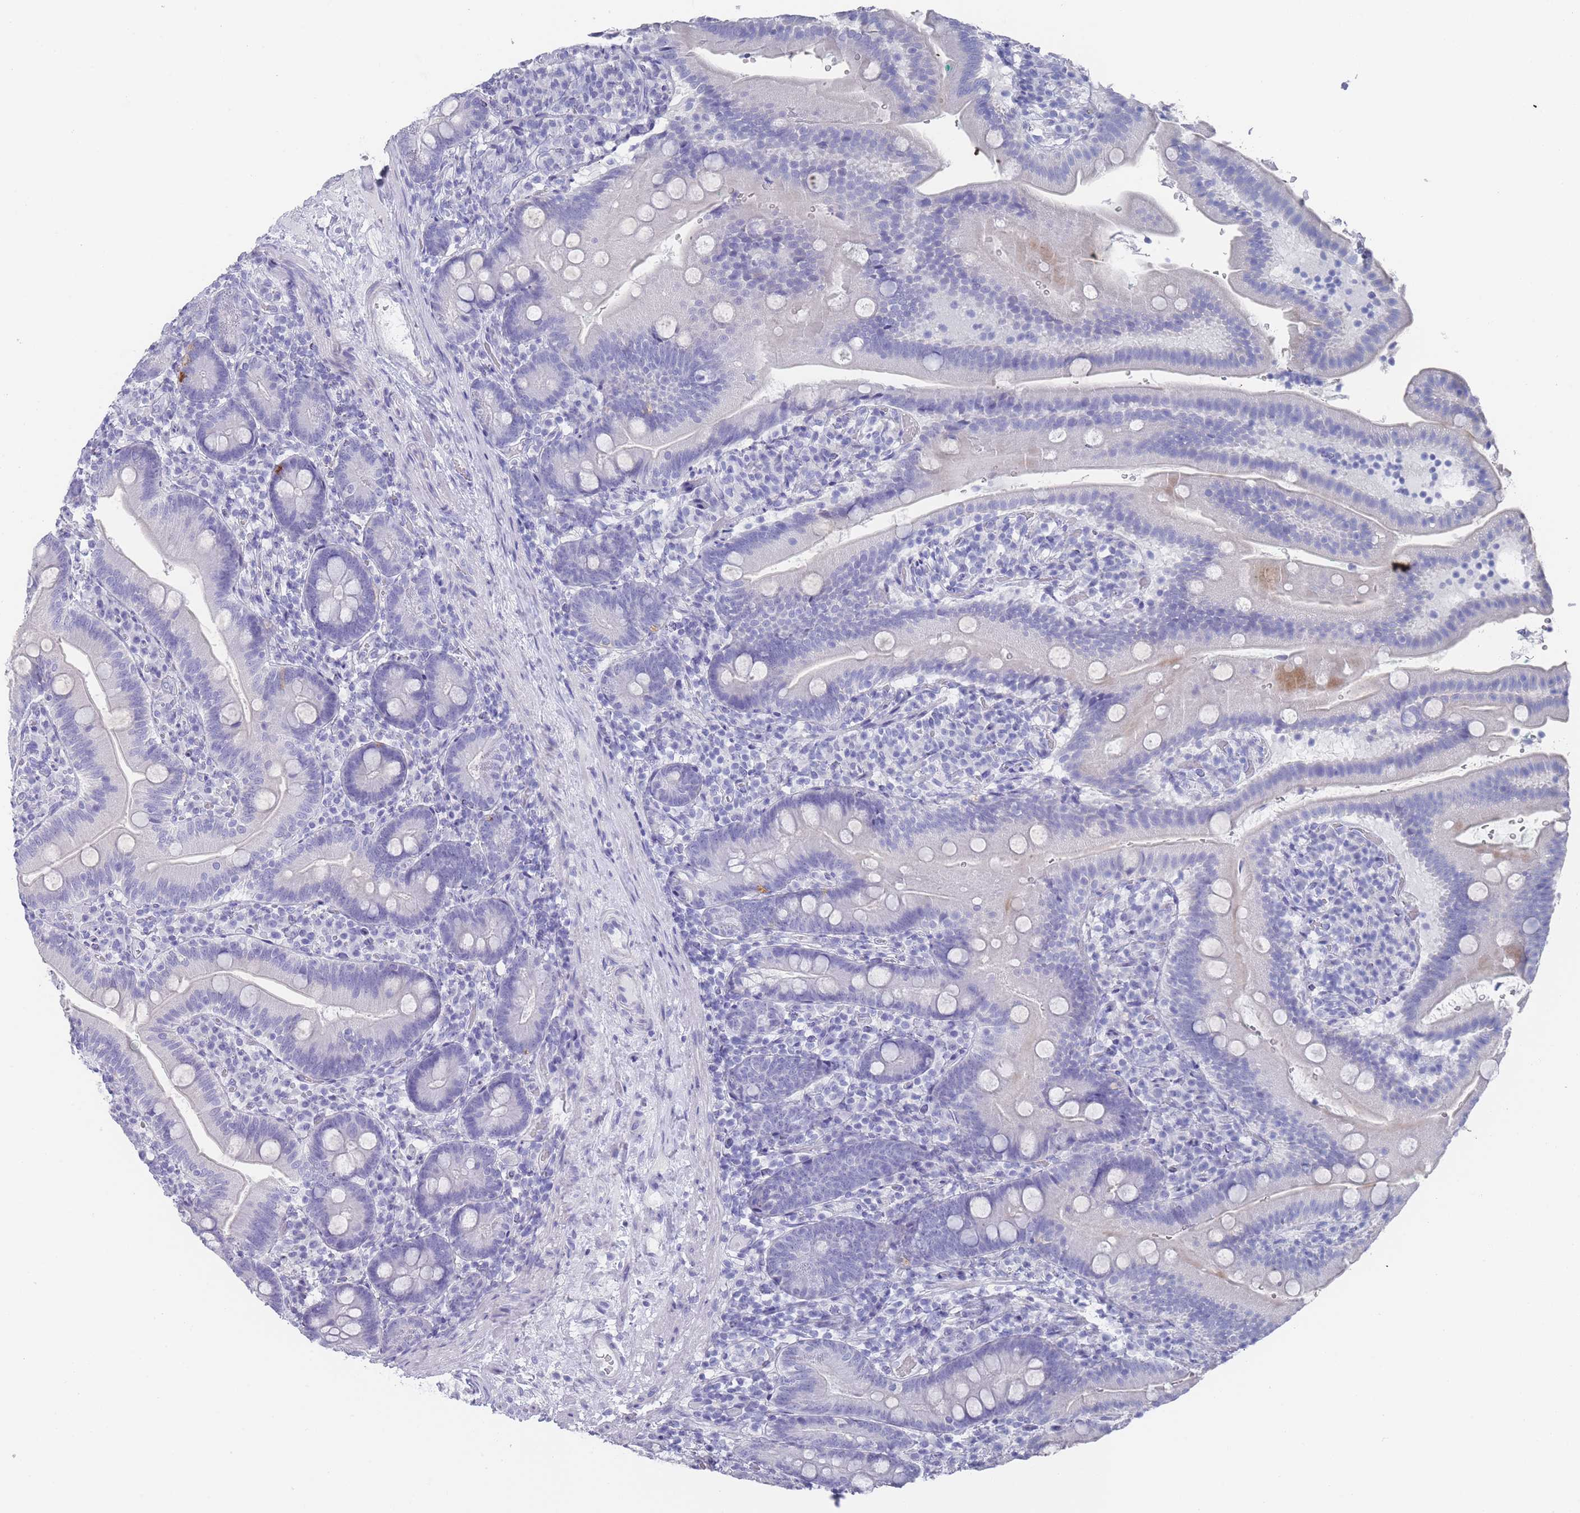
{"staining": {"intensity": "negative", "quantity": "none", "location": "none"}, "tissue": "duodenum", "cell_type": "Glandular cells", "image_type": "normal", "snomed": [{"axis": "morphology", "description": "Normal tissue, NOS"}, {"axis": "topography", "description": "Duodenum"}], "caption": "The photomicrograph shows no significant positivity in glandular cells of duodenum. (DAB (3,3'-diaminobenzidine) IHC, high magnification).", "gene": "RAB2B", "patient": {"sex": "female", "age": 67}}